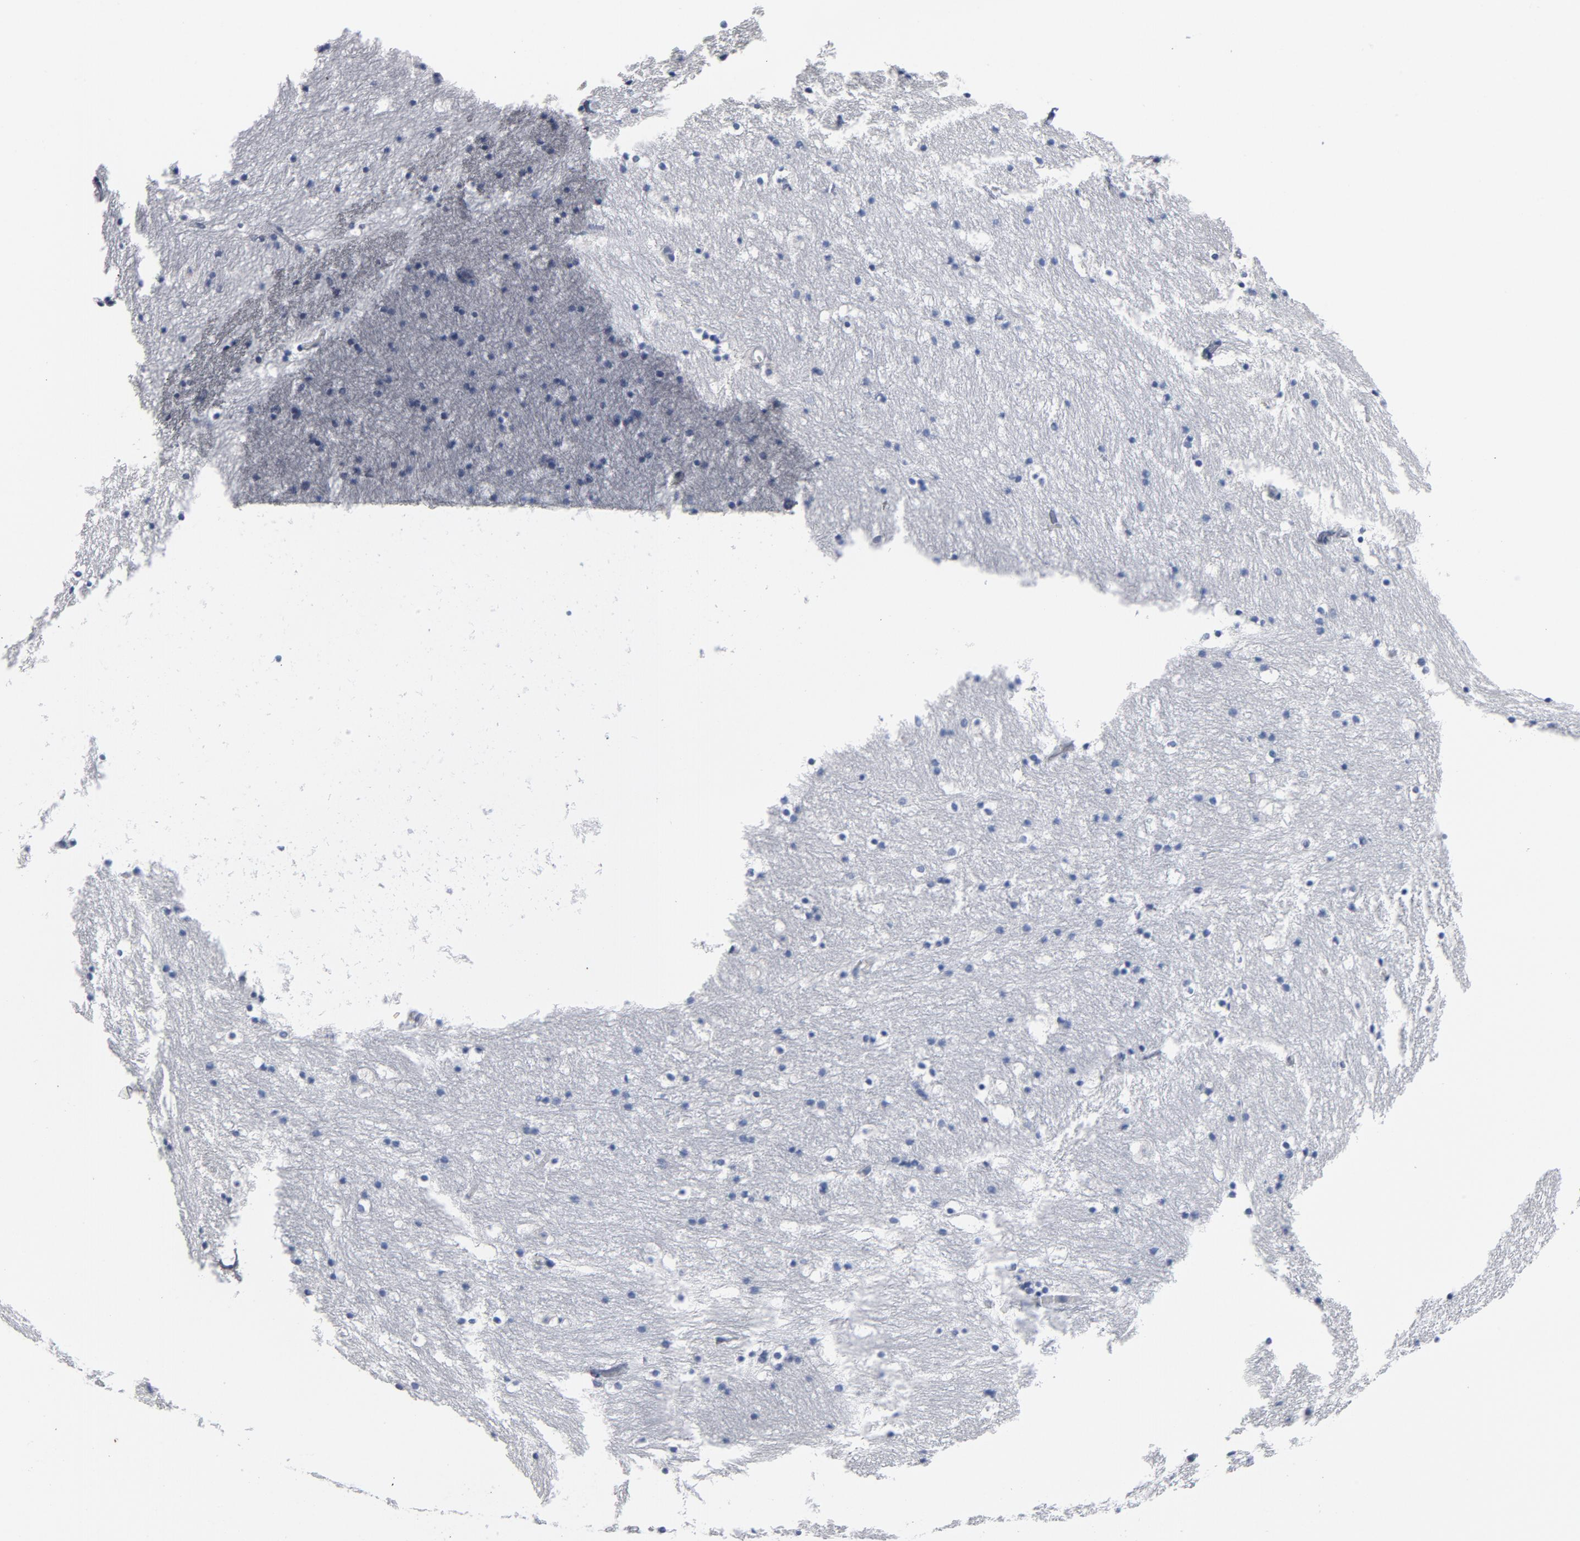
{"staining": {"intensity": "moderate", "quantity": "<25%", "location": "nuclear"}, "tissue": "caudate", "cell_type": "Glial cells", "image_type": "normal", "snomed": [{"axis": "morphology", "description": "Normal tissue, NOS"}, {"axis": "topography", "description": "Lateral ventricle wall"}], "caption": "Protein staining of normal caudate displays moderate nuclear expression in approximately <25% of glial cells.", "gene": "CDC20", "patient": {"sex": "male", "age": 45}}